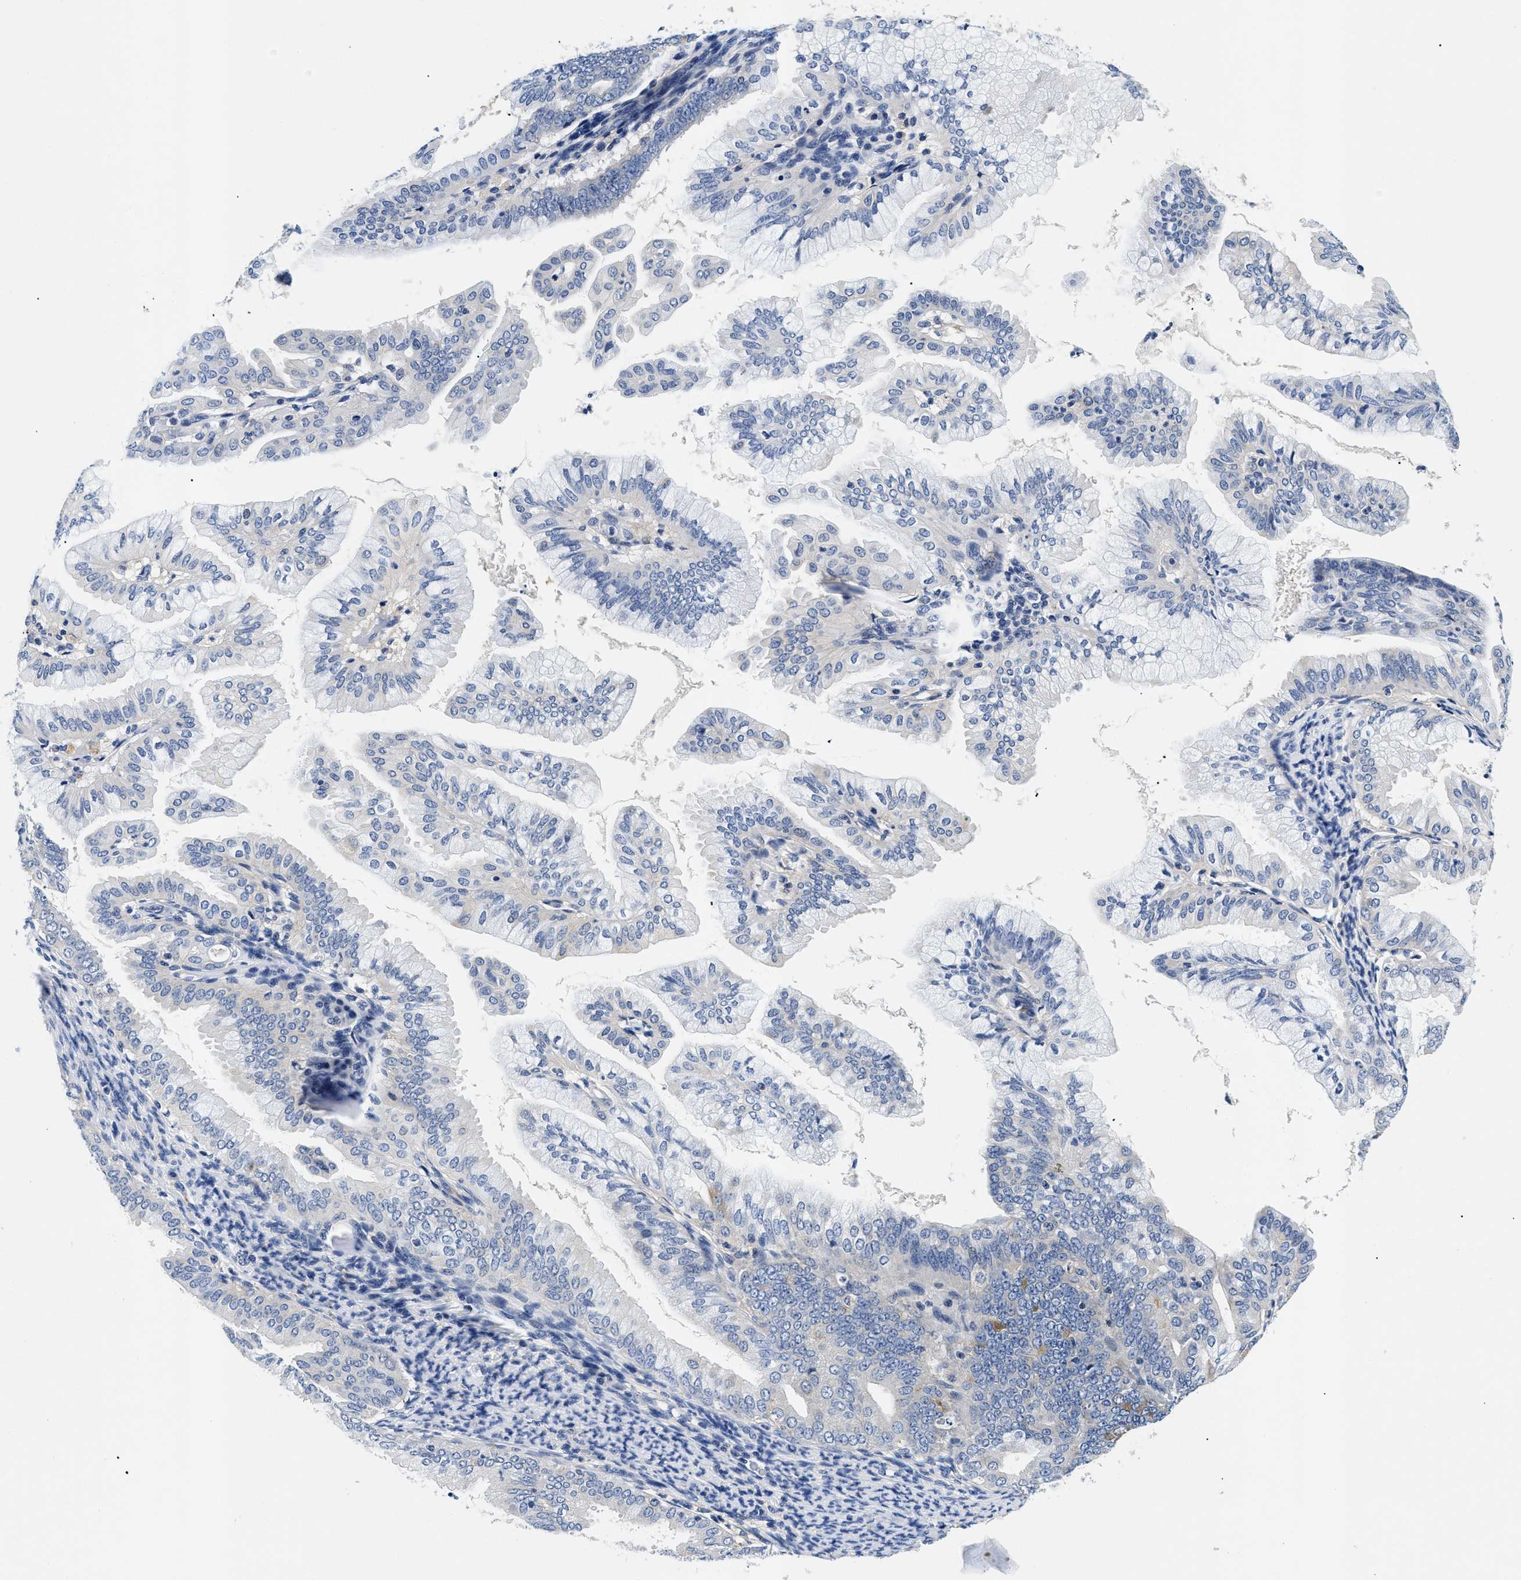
{"staining": {"intensity": "moderate", "quantity": "<25%", "location": "cytoplasmic/membranous"}, "tissue": "endometrial cancer", "cell_type": "Tumor cells", "image_type": "cancer", "snomed": [{"axis": "morphology", "description": "Adenocarcinoma, NOS"}, {"axis": "topography", "description": "Endometrium"}], "caption": "Immunohistochemical staining of human adenocarcinoma (endometrial) shows low levels of moderate cytoplasmic/membranous protein positivity in about <25% of tumor cells. (Brightfield microscopy of DAB IHC at high magnification).", "gene": "MEA1", "patient": {"sex": "female", "age": 63}}